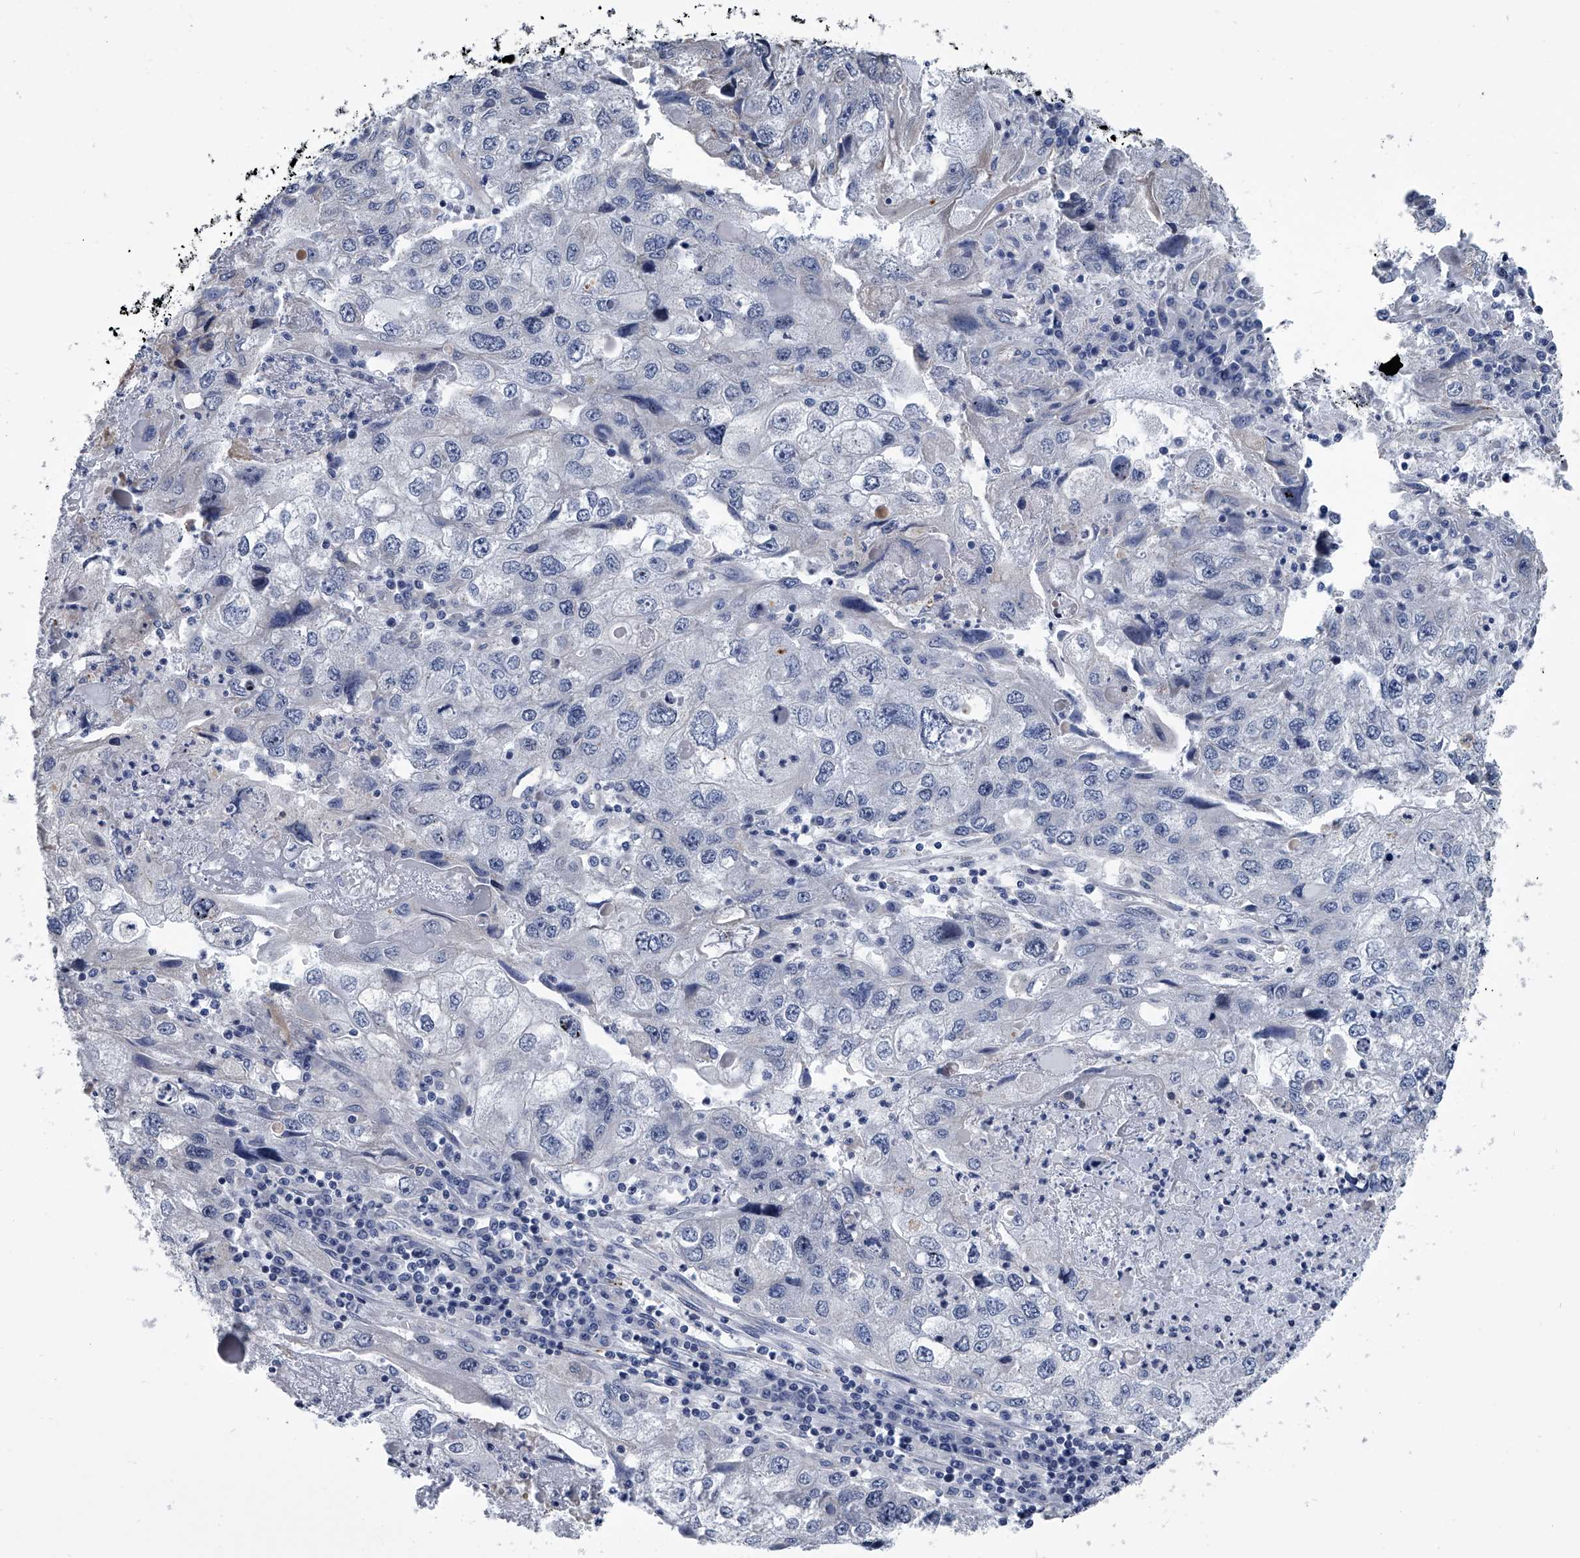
{"staining": {"intensity": "negative", "quantity": "none", "location": "none"}, "tissue": "endometrial cancer", "cell_type": "Tumor cells", "image_type": "cancer", "snomed": [{"axis": "morphology", "description": "Adenocarcinoma, NOS"}, {"axis": "topography", "description": "Endometrium"}], "caption": "IHC histopathology image of neoplastic tissue: human endometrial cancer (adenocarcinoma) stained with DAB reveals no significant protein staining in tumor cells.", "gene": "ABCG1", "patient": {"sex": "female", "age": 49}}